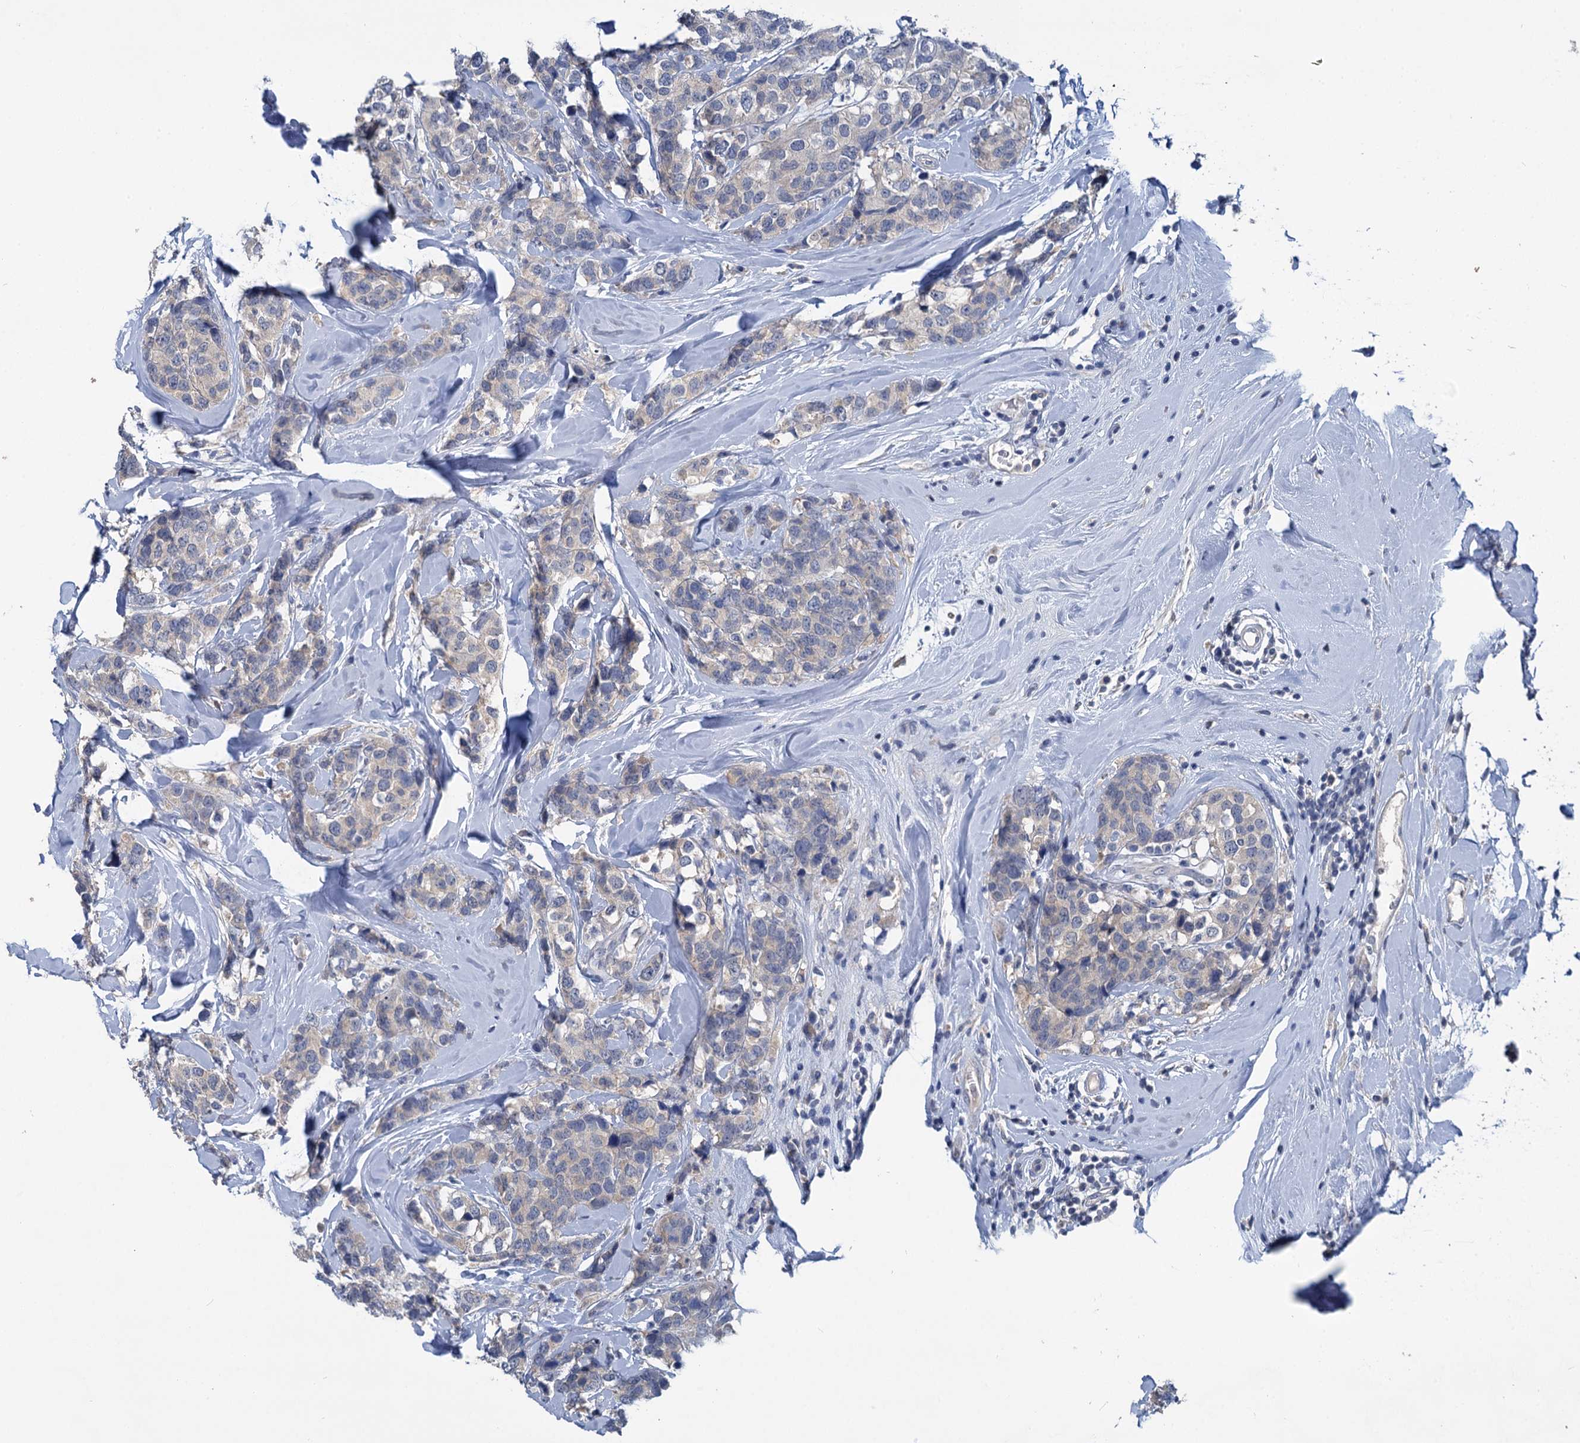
{"staining": {"intensity": "negative", "quantity": "none", "location": "none"}, "tissue": "breast cancer", "cell_type": "Tumor cells", "image_type": "cancer", "snomed": [{"axis": "morphology", "description": "Lobular carcinoma"}, {"axis": "topography", "description": "Breast"}], "caption": "DAB (3,3'-diaminobenzidine) immunohistochemical staining of human breast lobular carcinoma shows no significant expression in tumor cells.", "gene": "ANKRD42", "patient": {"sex": "female", "age": 59}}